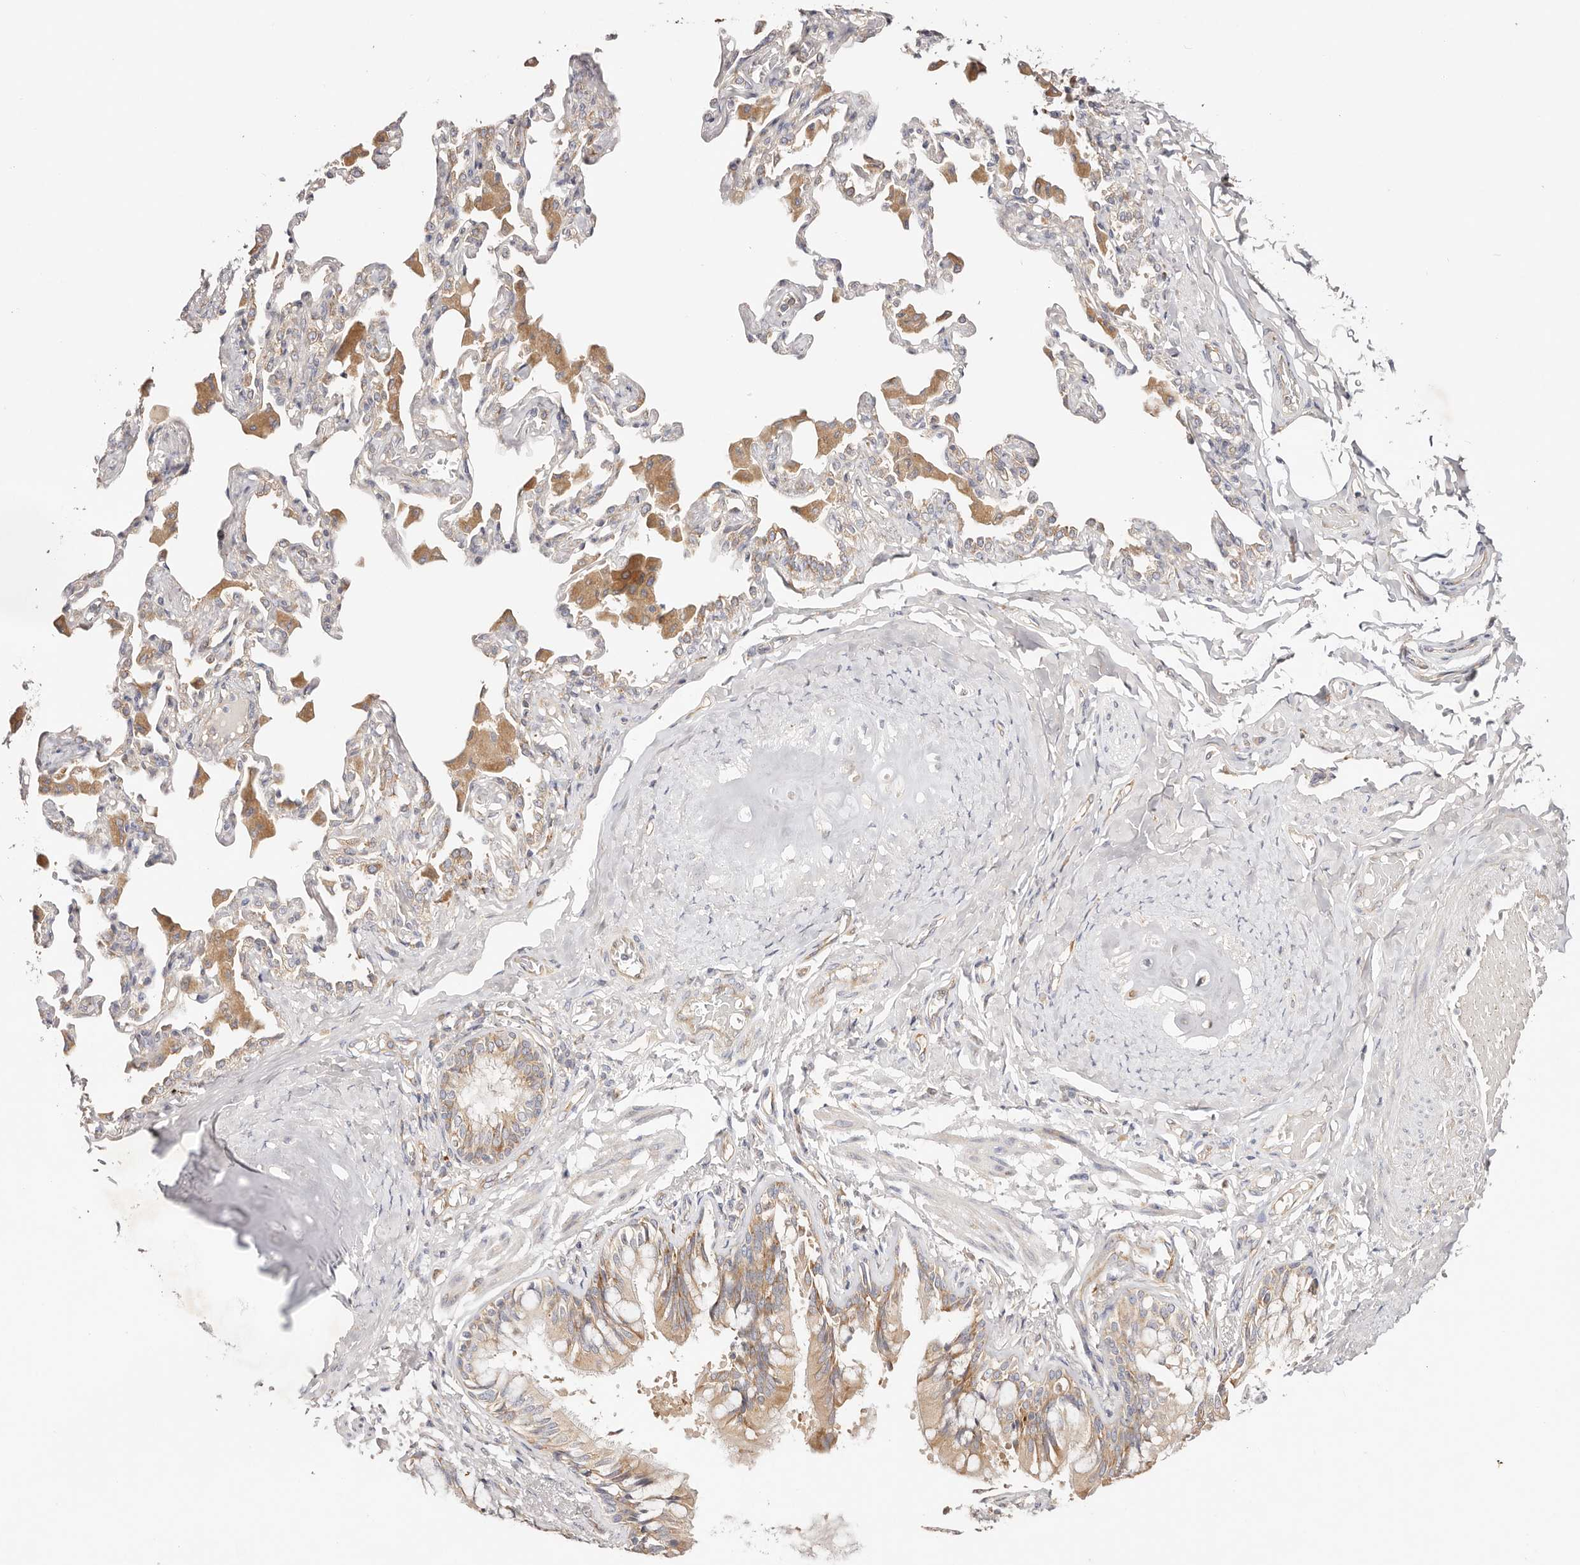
{"staining": {"intensity": "moderate", "quantity": ">75%", "location": "cytoplasmic/membranous"}, "tissue": "bronchus", "cell_type": "Respiratory epithelial cells", "image_type": "normal", "snomed": [{"axis": "morphology", "description": "Normal tissue, NOS"}, {"axis": "morphology", "description": "Inflammation, NOS"}, {"axis": "topography", "description": "Lung"}], "caption": "Bronchus stained for a protein exhibits moderate cytoplasmic/membranous positivity in respiratory epithelial cells.", "gene": "GNA13", "patient": {"sex": "female", "age": 46}}